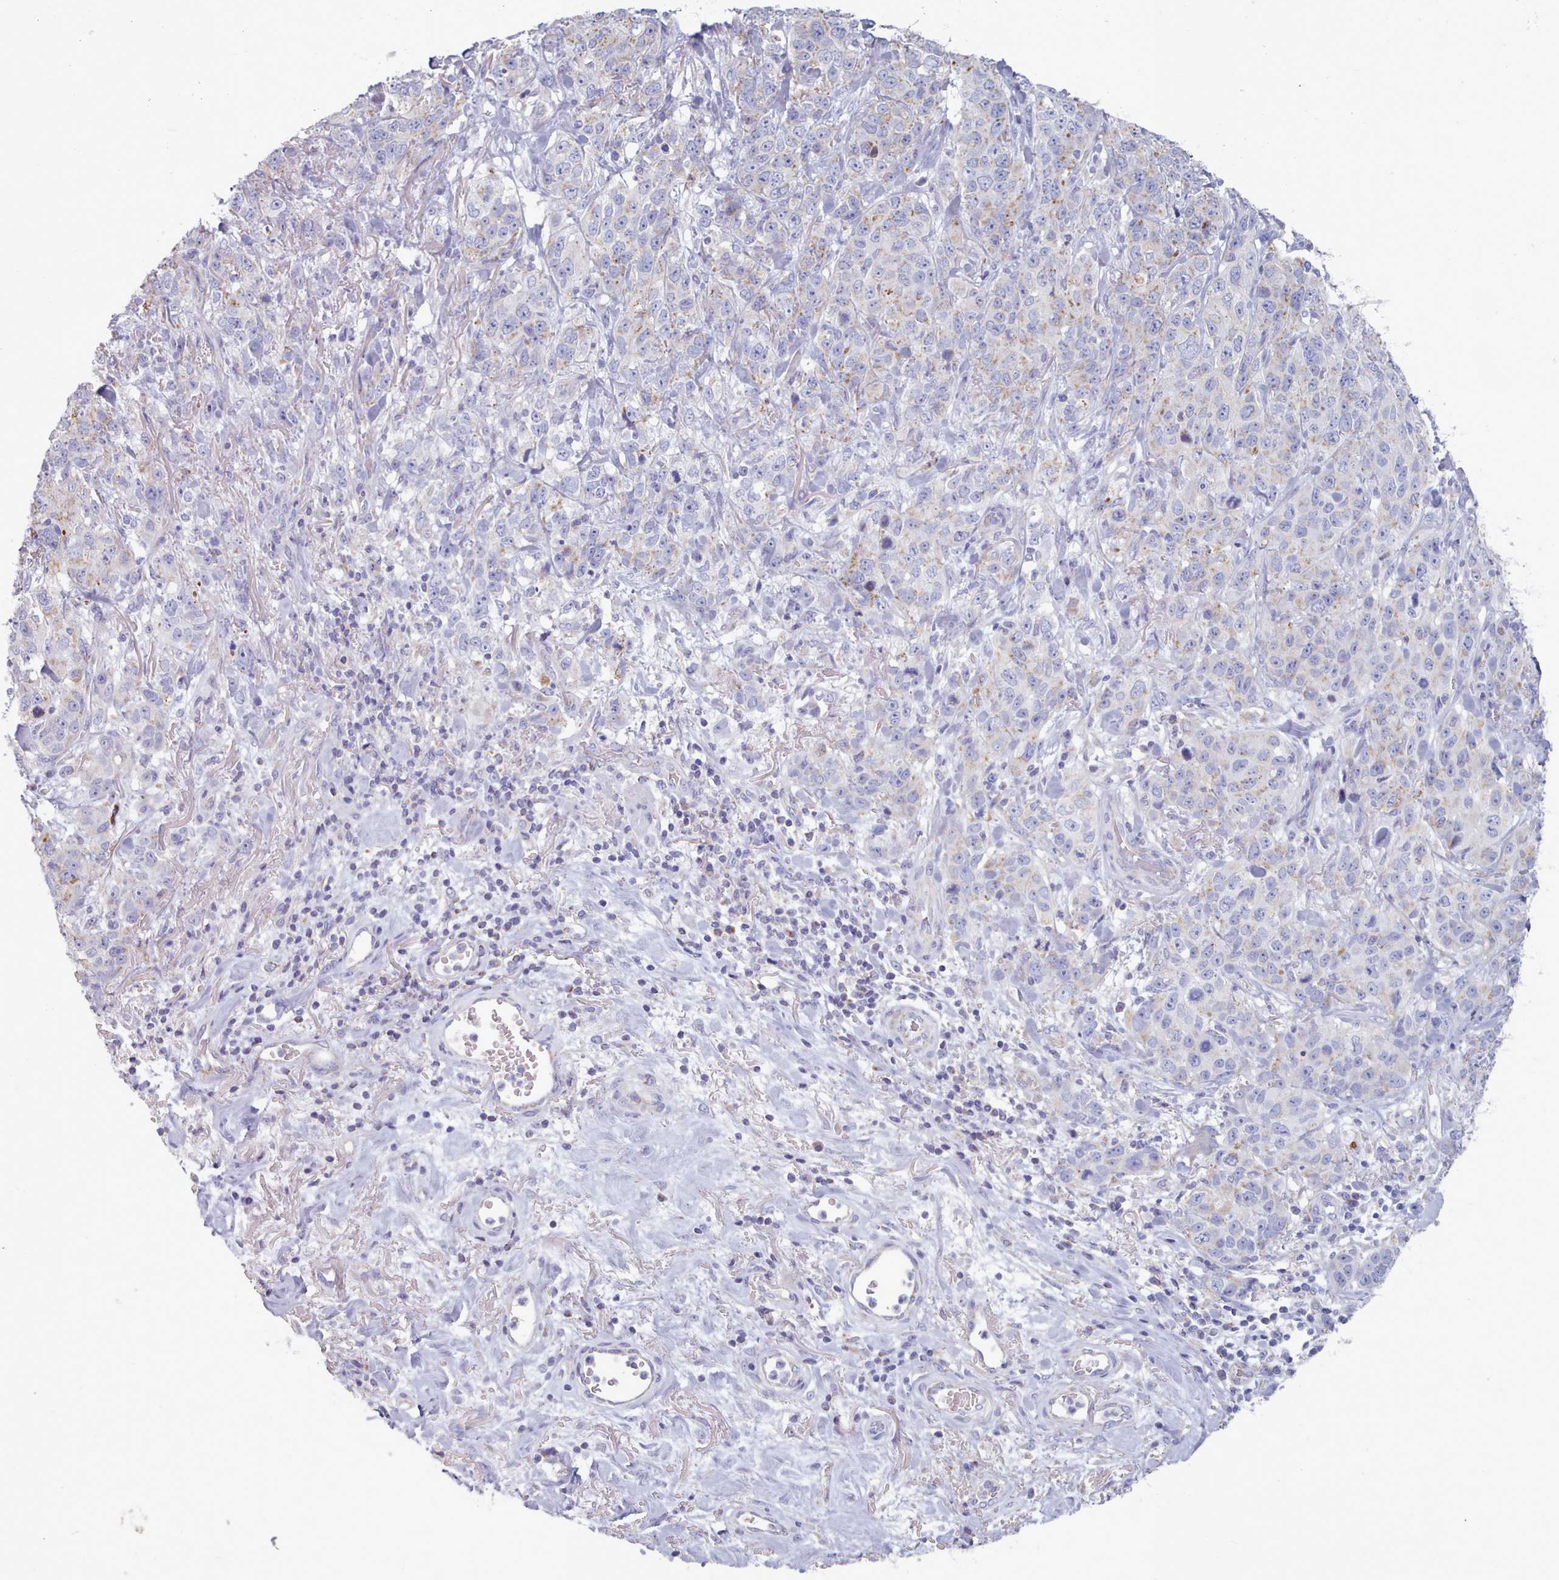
{"staining": {"intensity": "negative", "quantity": "none", "location": "none"}, "tissue": "stomach cancer", "cell_type": "Tumor cells", "image_type": "cancer", "snomed": [{"axis": "morphology", "description": "Adenocarcinoma, NOS"}, {"axis": "topography", "description": "Stomach"}], "caption": "Tumor cells show no significant positivity in stomach adenocarcinoma.", "gene": "HAO1", "patient": {"sex": "male", "age": 48}}